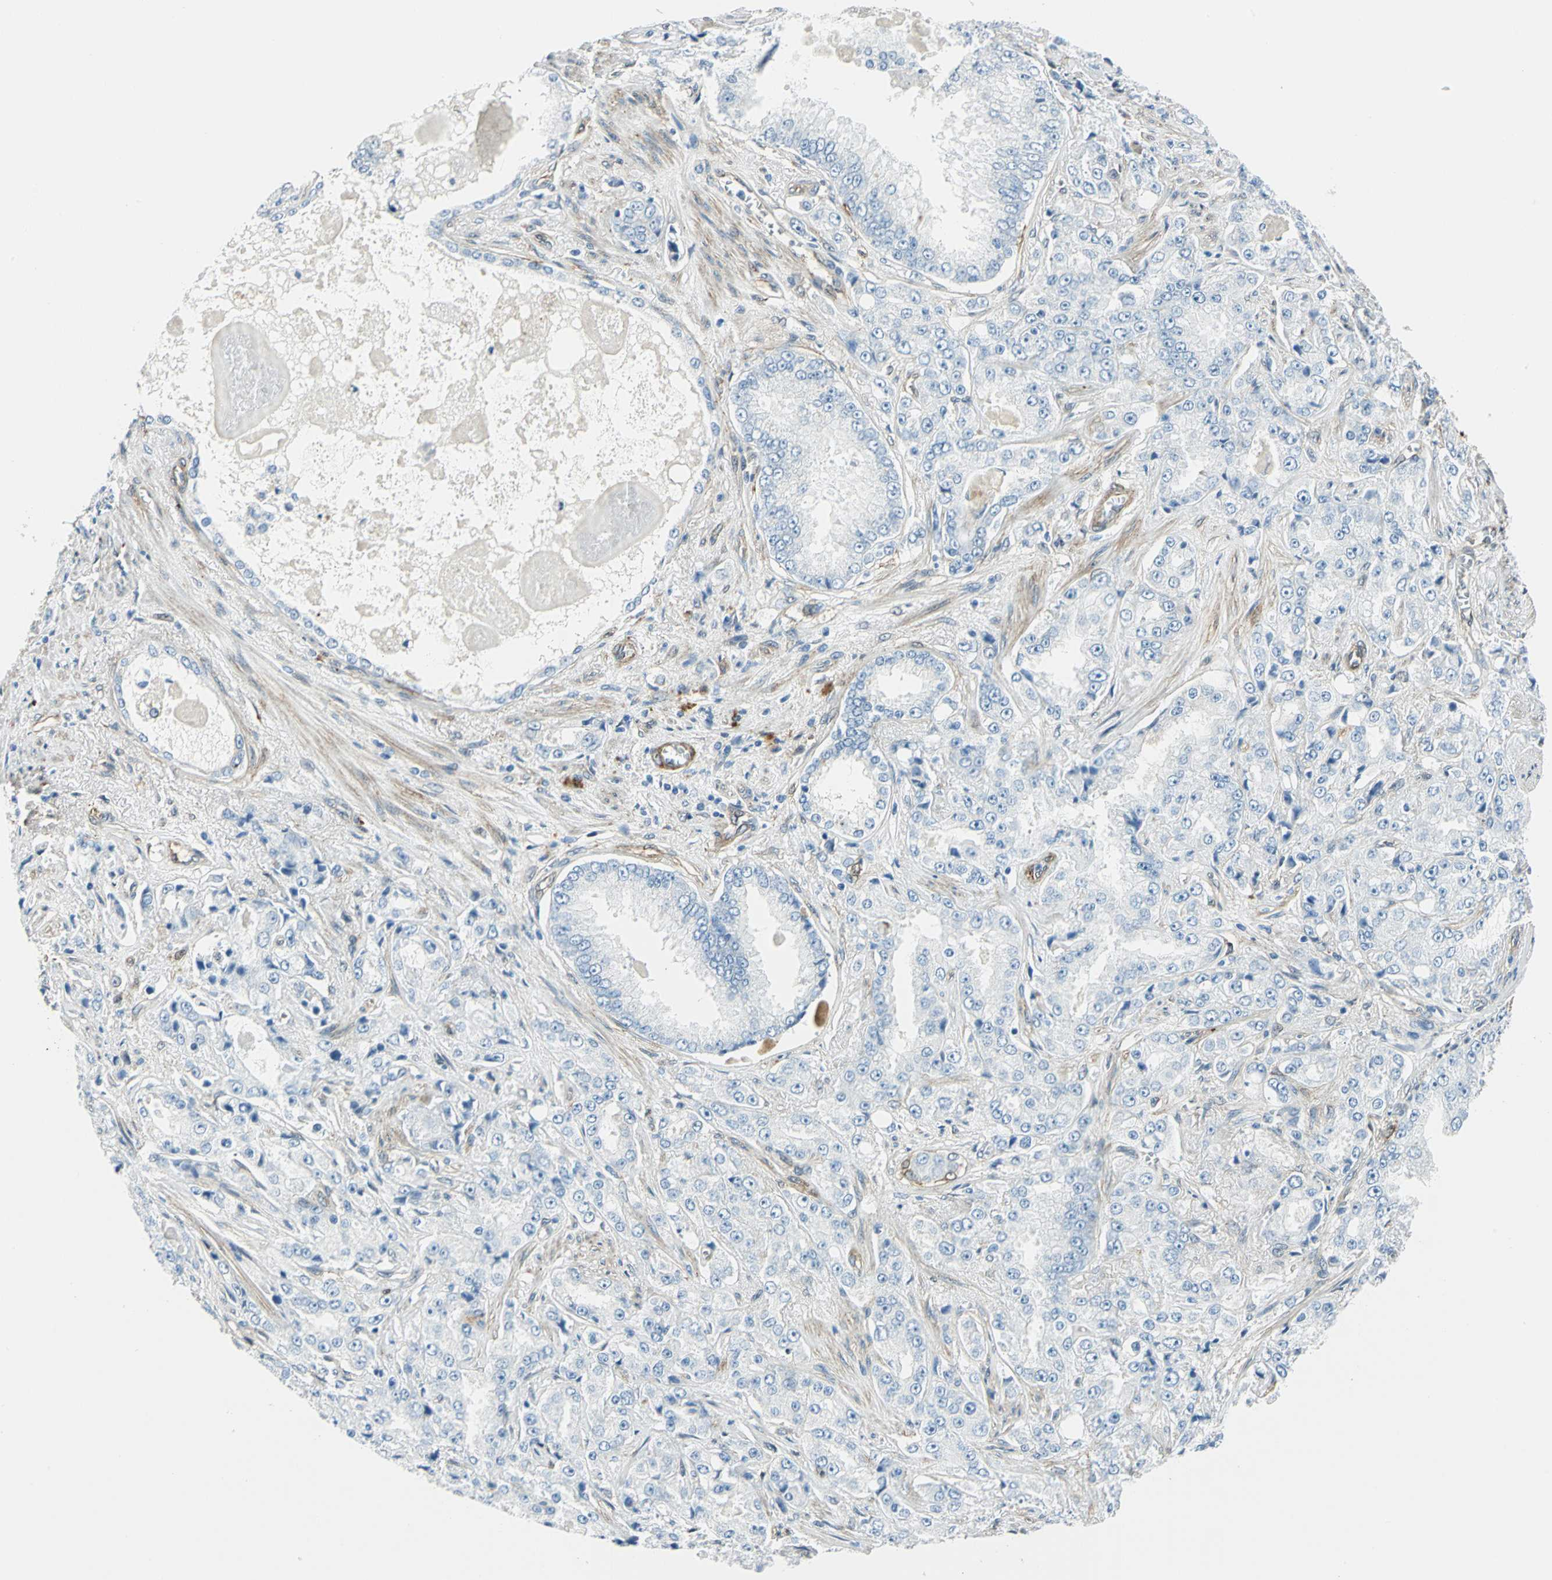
{"staining": {"intensity": "negative", "quantity": "none", "location": "none"}, "tissue": "prostate cancer", "cell_type": "Tumor cells", "image_type": "cancer", "snomed": [{"axis": "morphology", "description": "Adenocarcinoma, High grade"}, {"axis": "topography", "description": "Prostate"}], "caption": "The IHC image has no significant expression in tumor cells of prostate adenocarcinoma (high-grade) tissue.", "gene": "HSPB1", "patient": {"sex": "male", "age": 73}}